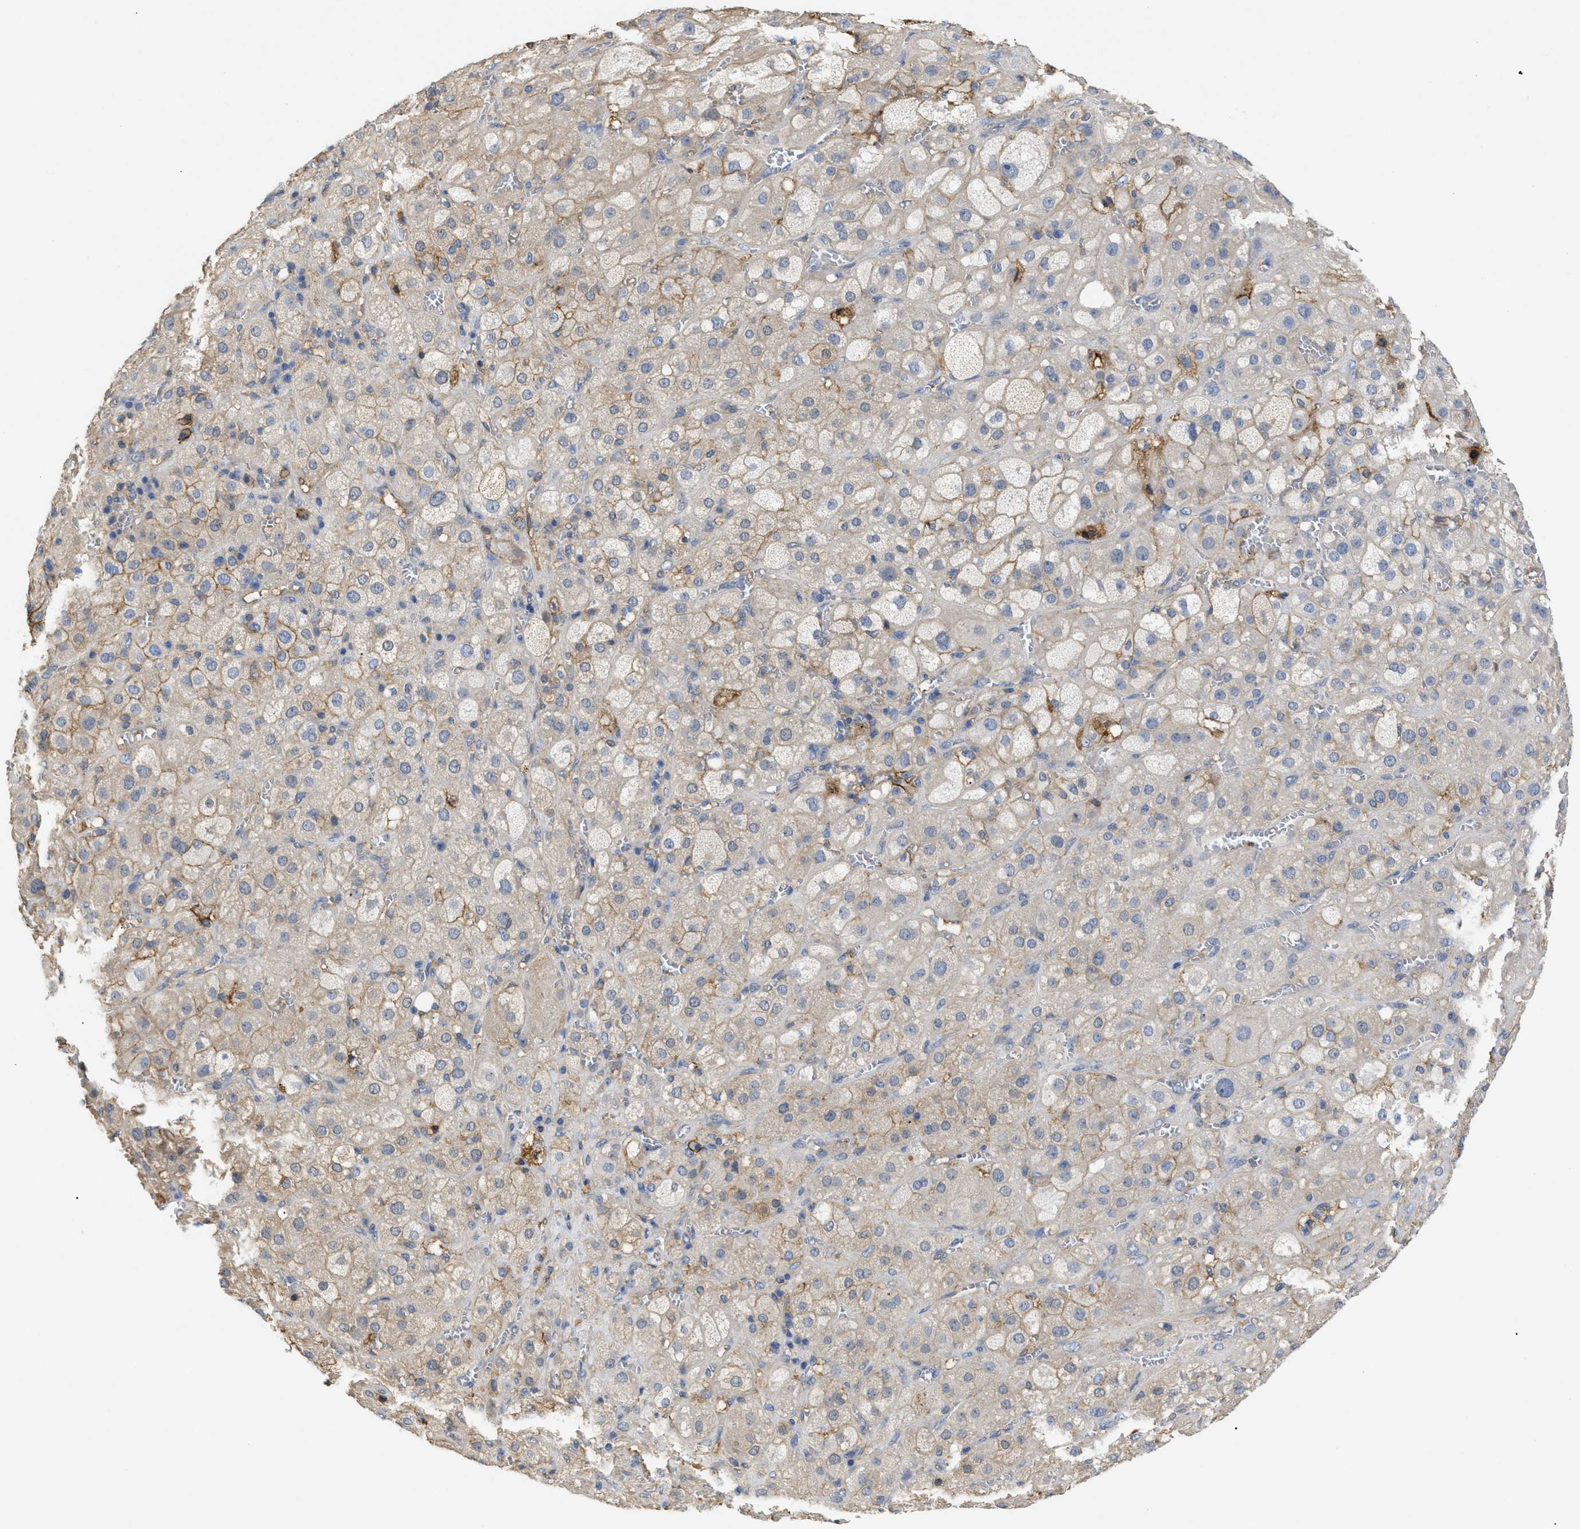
{"staining": {"intensity": "moderate", "quantity": "<25%", "location": "cytoplasmic/membranous"}, "tissue": "adrenal gland", "cell_type": "Glandular cells", "image_type": "normal", "snomed": [{"axis": "morphology", "description": "Normal tissue, NOS"}, {"axis": "topography", "description": "Adrenal gland"}], "caption": "DAB (3,3'-diaminobenzidine) immunohistochemical staining of unremarkable human adrenal gland shows moderate cytoplasmic/membranous protein positivity in approximately <25% of glandular cells.", "gene": "ANXA4", "patient": {"sex": "female", "age": 47}}